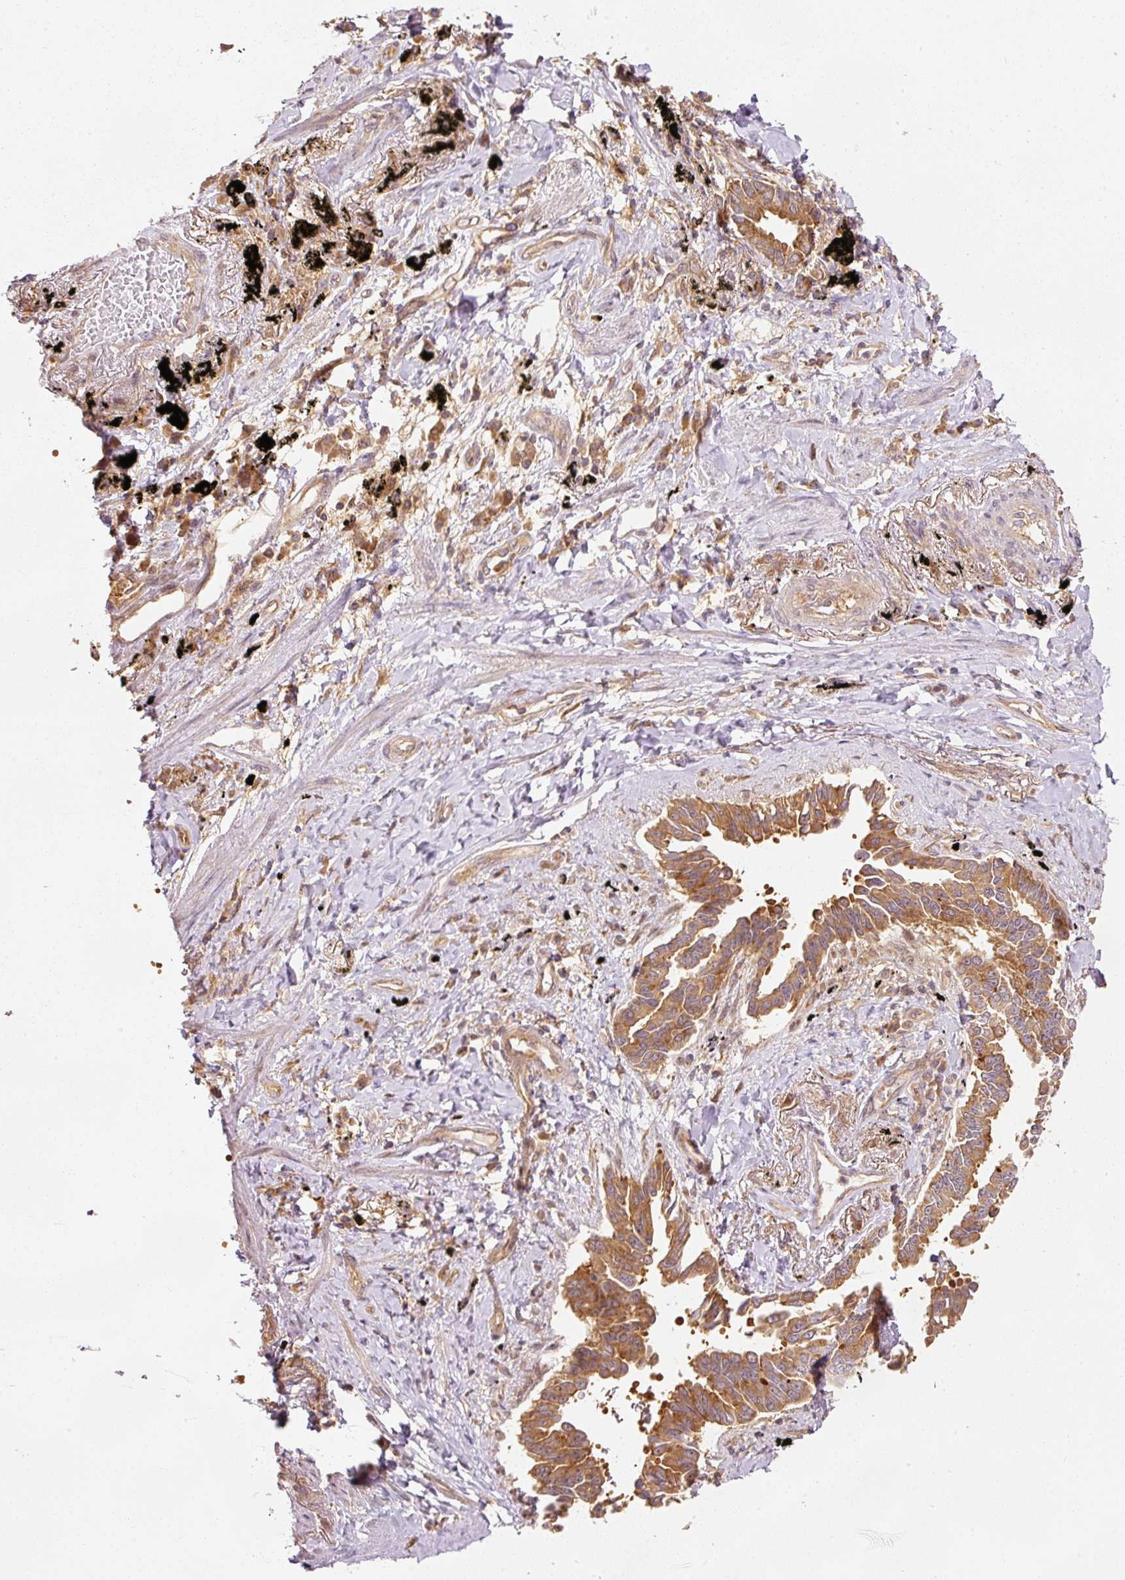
{"staining": {"intensity": "moderate", "quantity": ">75%", "location": "cytoplasmic/membranous"}, "tissue": "lung cancer", "cell_type": "Tumor cells", "image_type": "cancer", "snomed": [{"axis": "morphology", "description": "Adenocarcinoma, NOS"}, {"axis": "topography", "description": "Lung"}], "caption": "Lung cancer (adenocarcinoma) was stained to show a protein in brown. There is medium levels of moderate cytoplasmic/membranous expression in about >75% of tumor cells.", "gene": "EIF3B", "patient": {"sex": "male", "age": 67}}